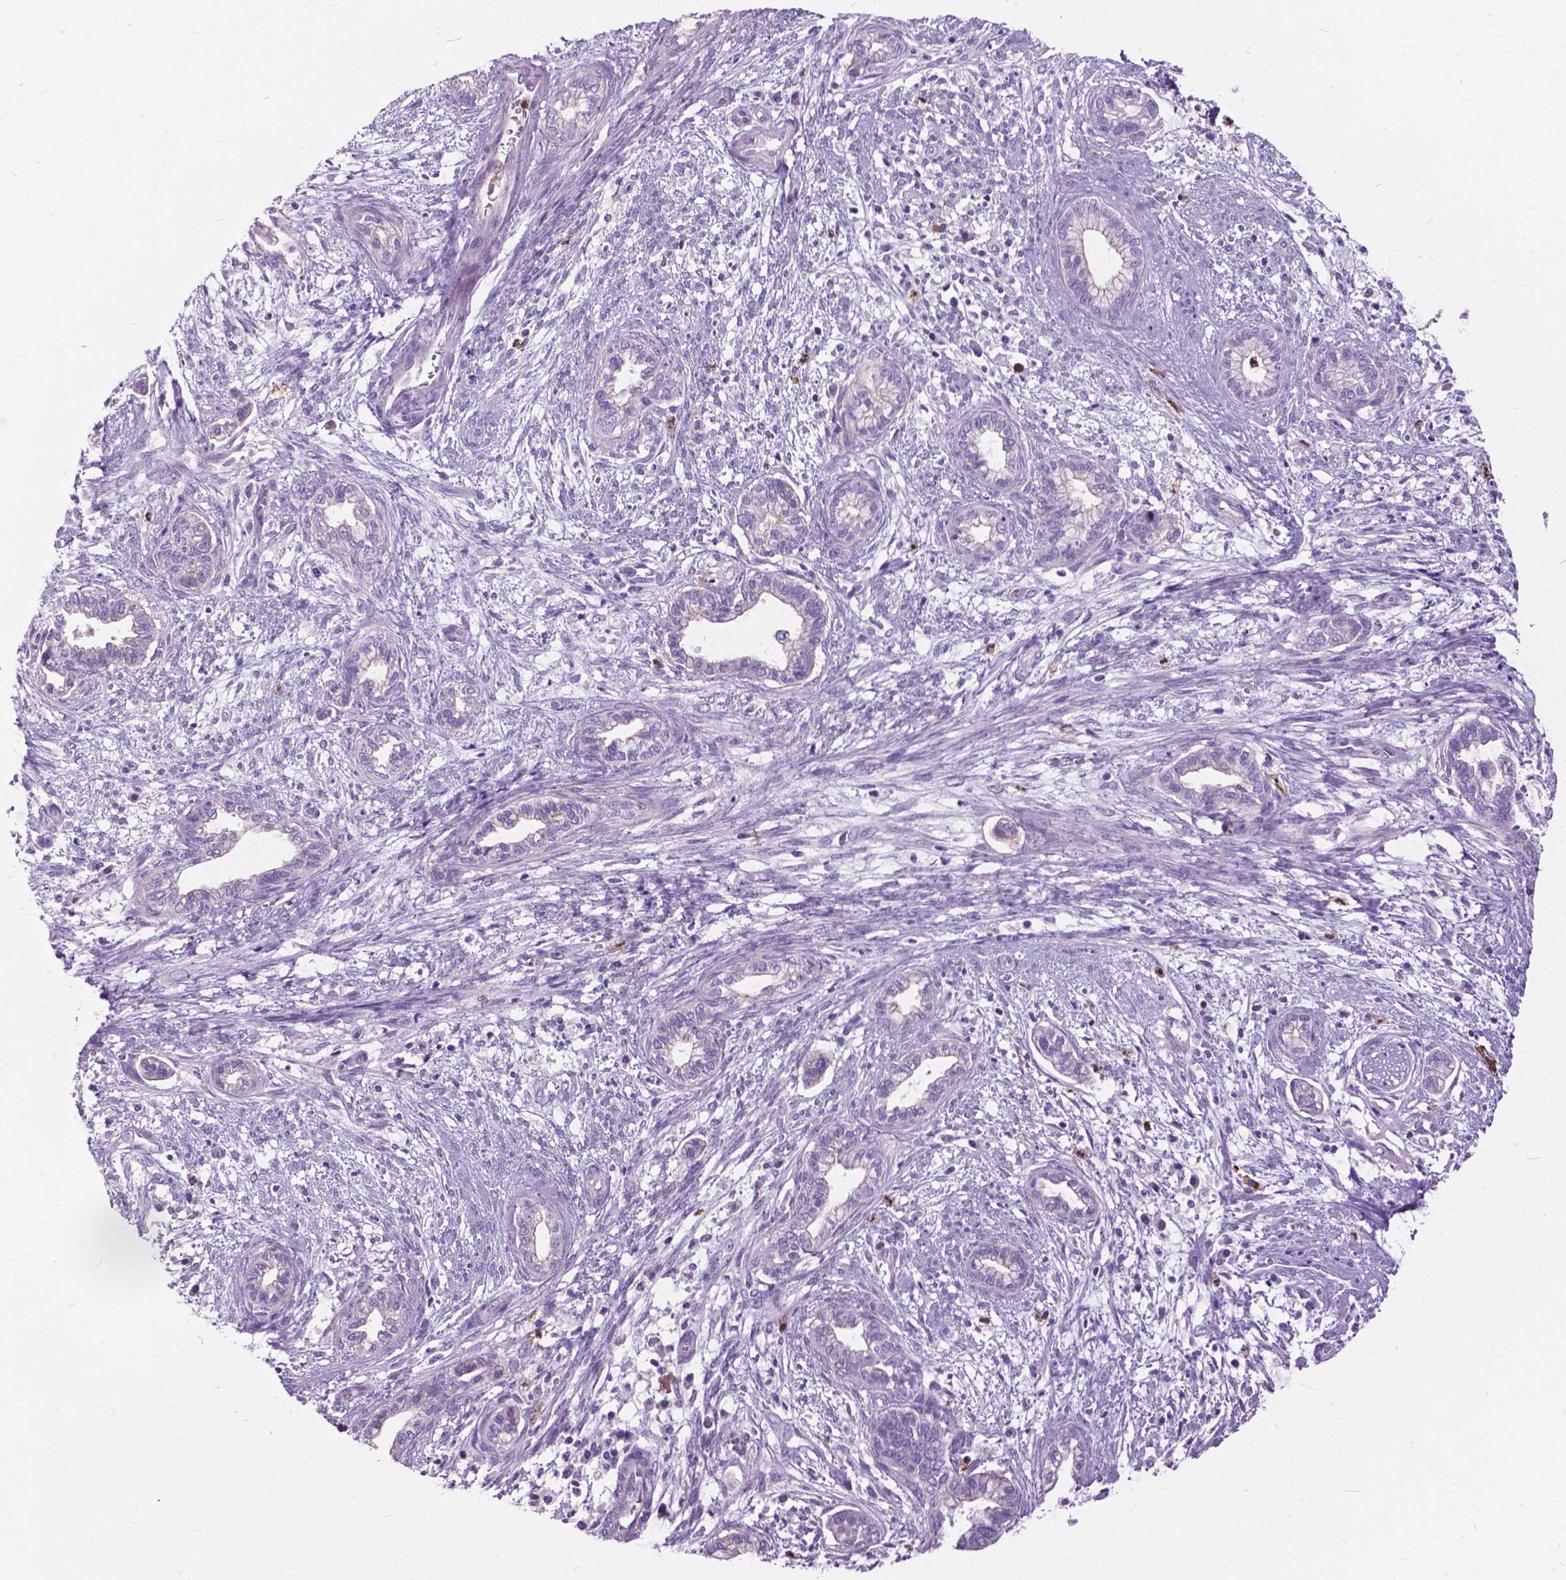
{"staining": {"intensity": "weak", "quantity": "<25%", "location": "cytoplasmic/membranous"}, "tissue": "cervical cancer", "cell_type": "Tumor cells", "image_type": "cancer", "snomed": [{"axis": "morphology", "description": "Adenocarcinoma, NOS"}, {"axis": "topography", "description": "Cervix"}], "caption": "Immunohistochemistry (IHC) of human cervical adenocarcinoma exhibits no positivity in tumor cells.", "gene": "PRR35", "patient": {"sex": "female", "age": 62}}